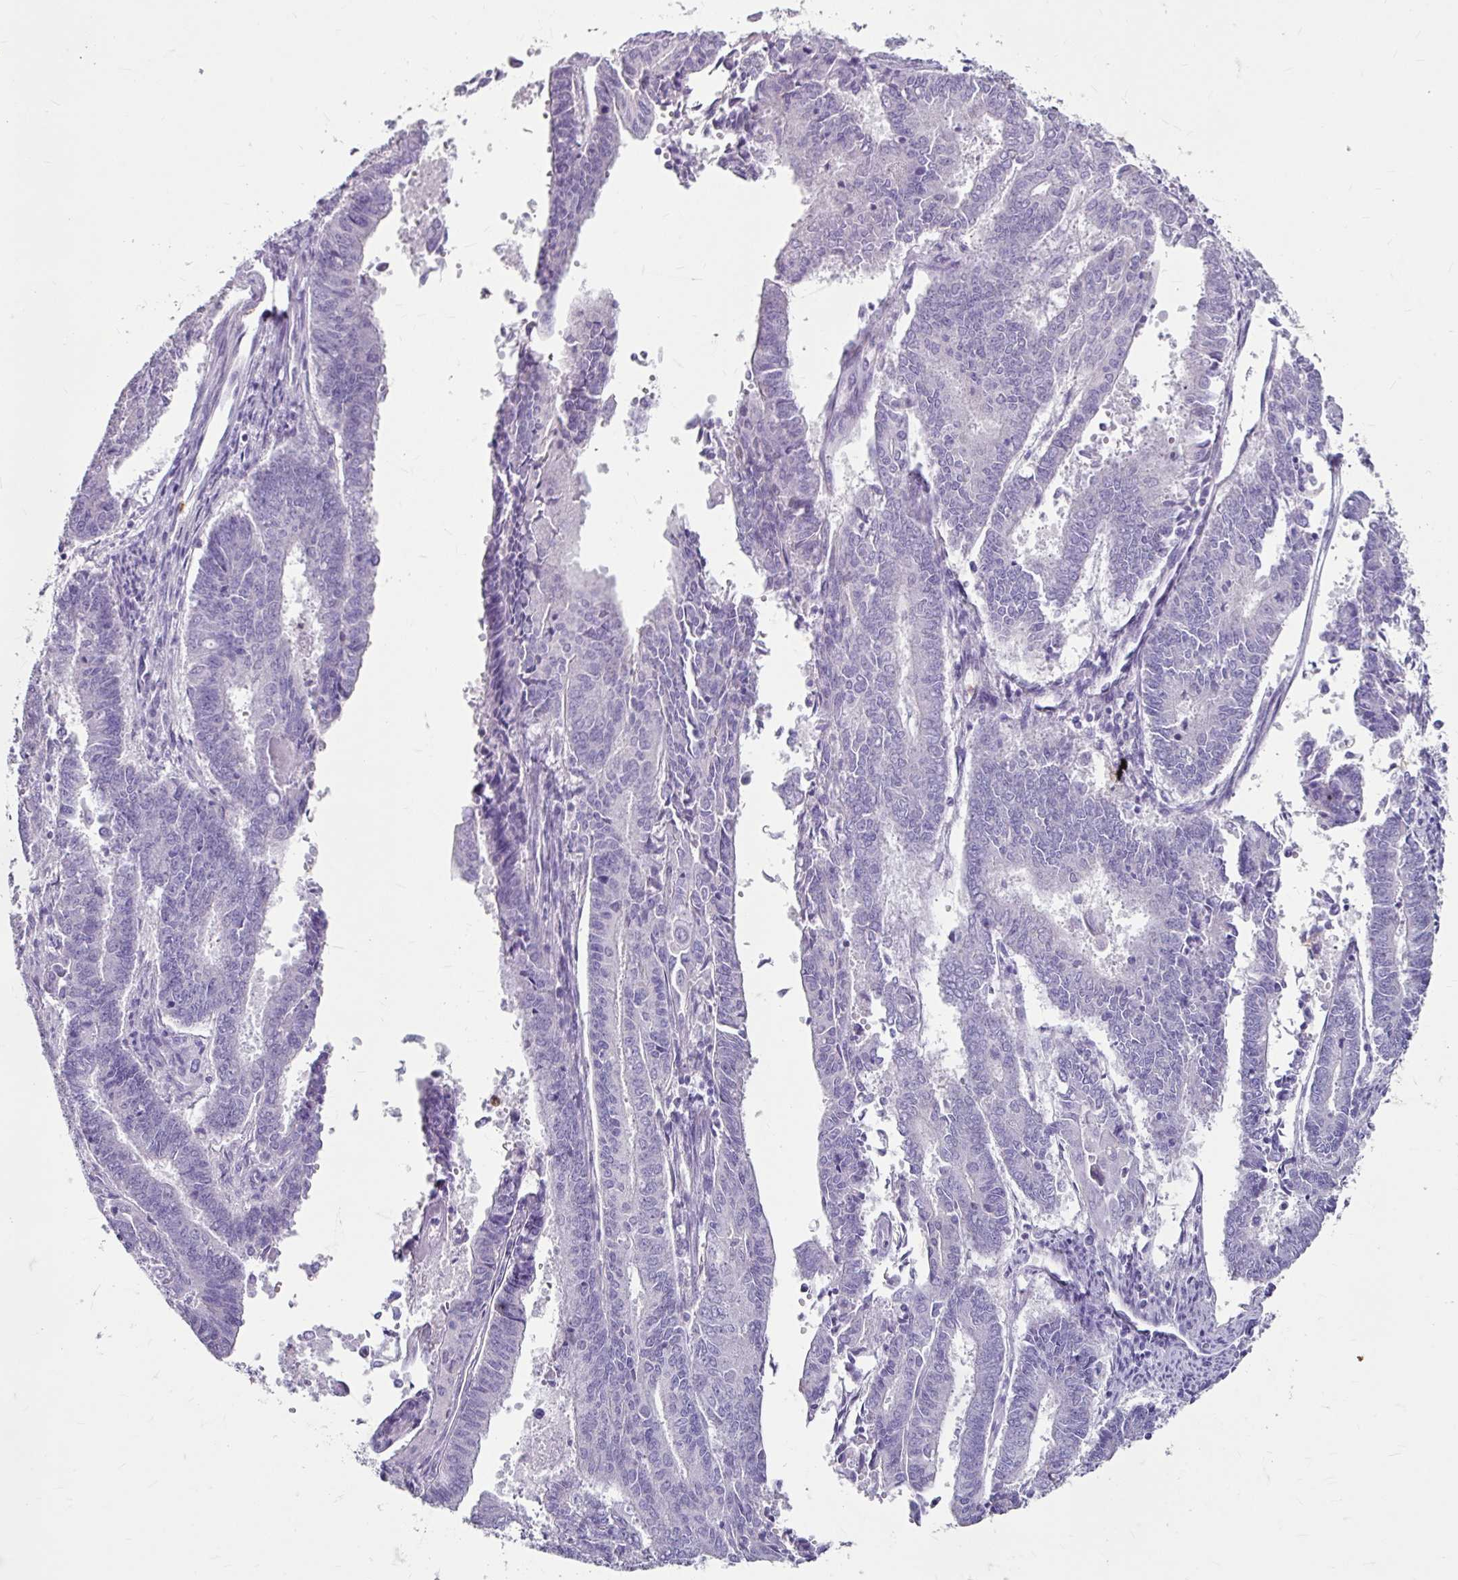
{"staining": {"intensity": "negative", "quantity": "none", "location": "none"}, "tissue": "endometrial cancer", "cell_type": "Tumor cells", "image_type": "cancer", "snomed": [{"axis": "morphology", "description": "Adenocarcinoma, NOS"}, {"axis": "topography", "description": "Endometrium"}], "caption": "The histopathology image demonstrates no staining of tumor cells in adenocarcinoma (endometrial).", "gene": "ANKRD1", "patient": {"sex": "female", "age": 59}}